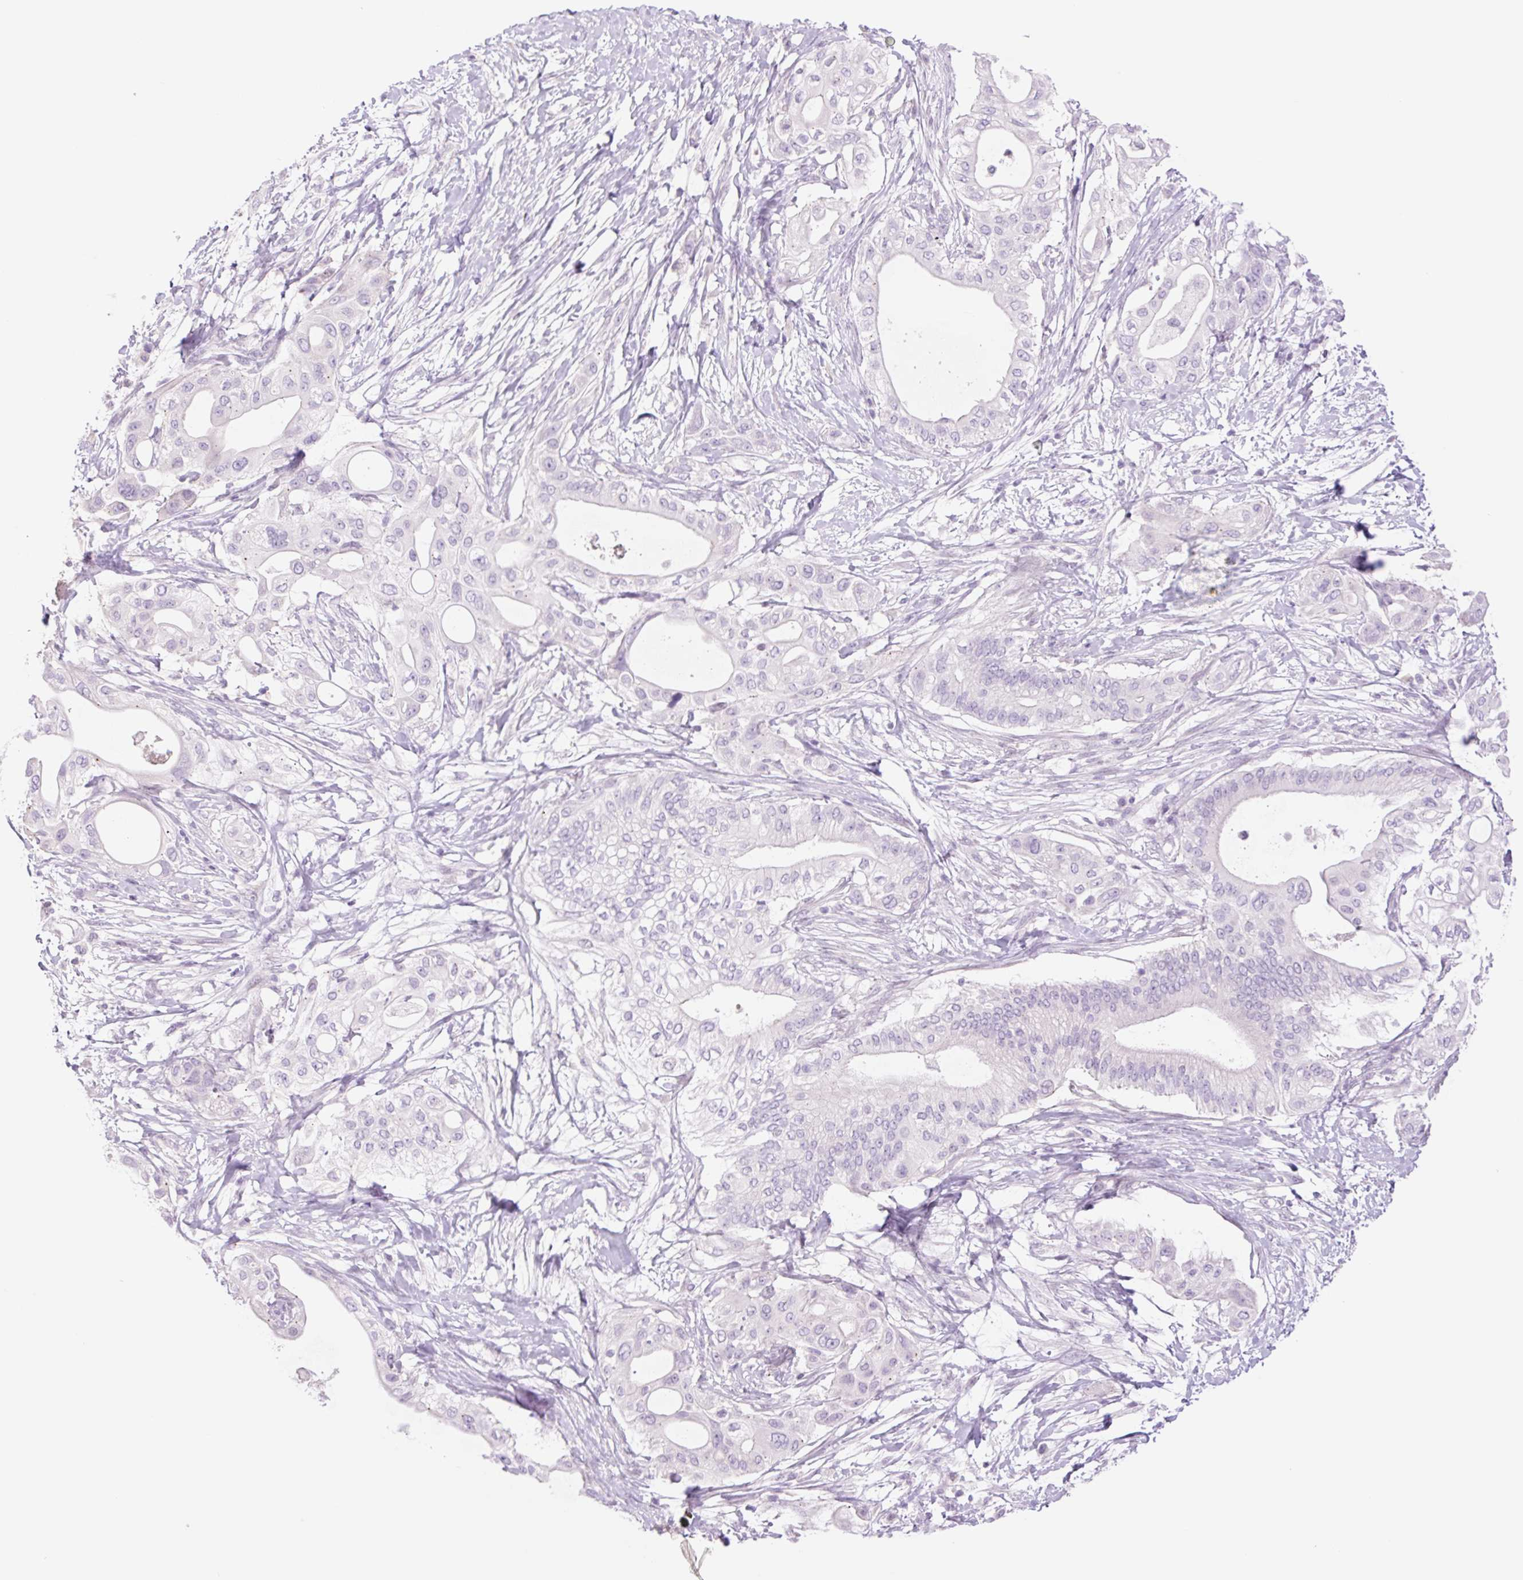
{"staining": {"intensity": "negative", "quantity": "none", "location": "none"}, "tissue": "pancreatic cancer", "cell_type": "Tumor cells", "image_type": "cancer", "snomed": [{"axis": "morphology", "description": "Adenocarcinoma, NOS"}, {"axis": "topography", "description": "Pancreas"}], "caption": "Pancreatic cancer was stained to show a protein in brown. There is no significant staining in tumor cells.", "gene": "TBX15", "patient": {"sex": "male", "age": 68}}